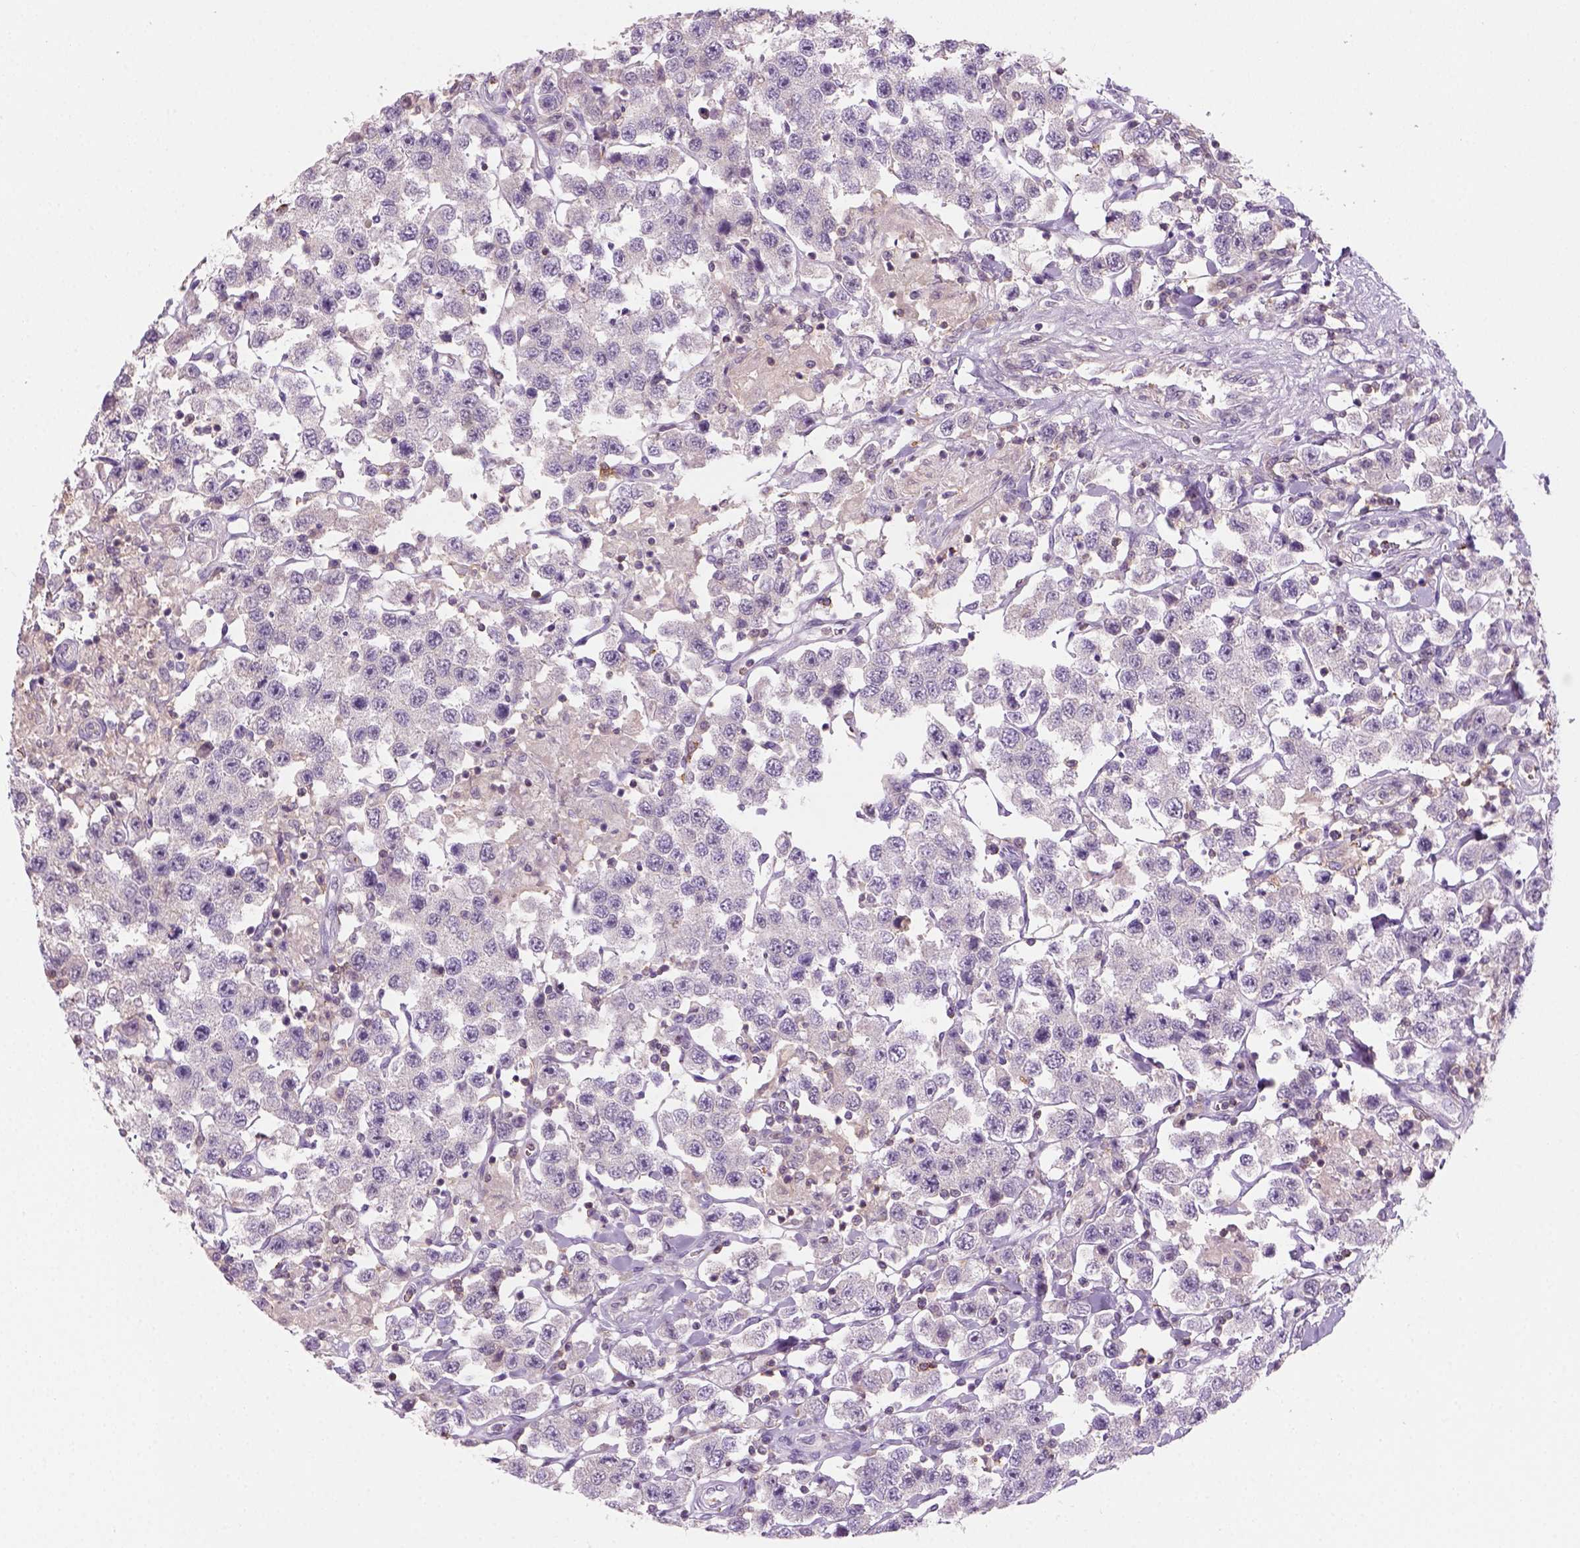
{"staining": {"intensity": "negative", "quantity": "none", "location": "none"}, "tissue": "testis cancer", "cell_type": "Tumor cells", "image_type": "cancer", "snomed": [{"axis": "morphology", "description": "Seminoma, NOS"}, {"axis": "topography", "description": "Testis"}], "caption": "The image reveals no significant staining in tumor cells of testis cancer.", "gene": "GOT1", "patient": {"sex": "male", "age": 45}}